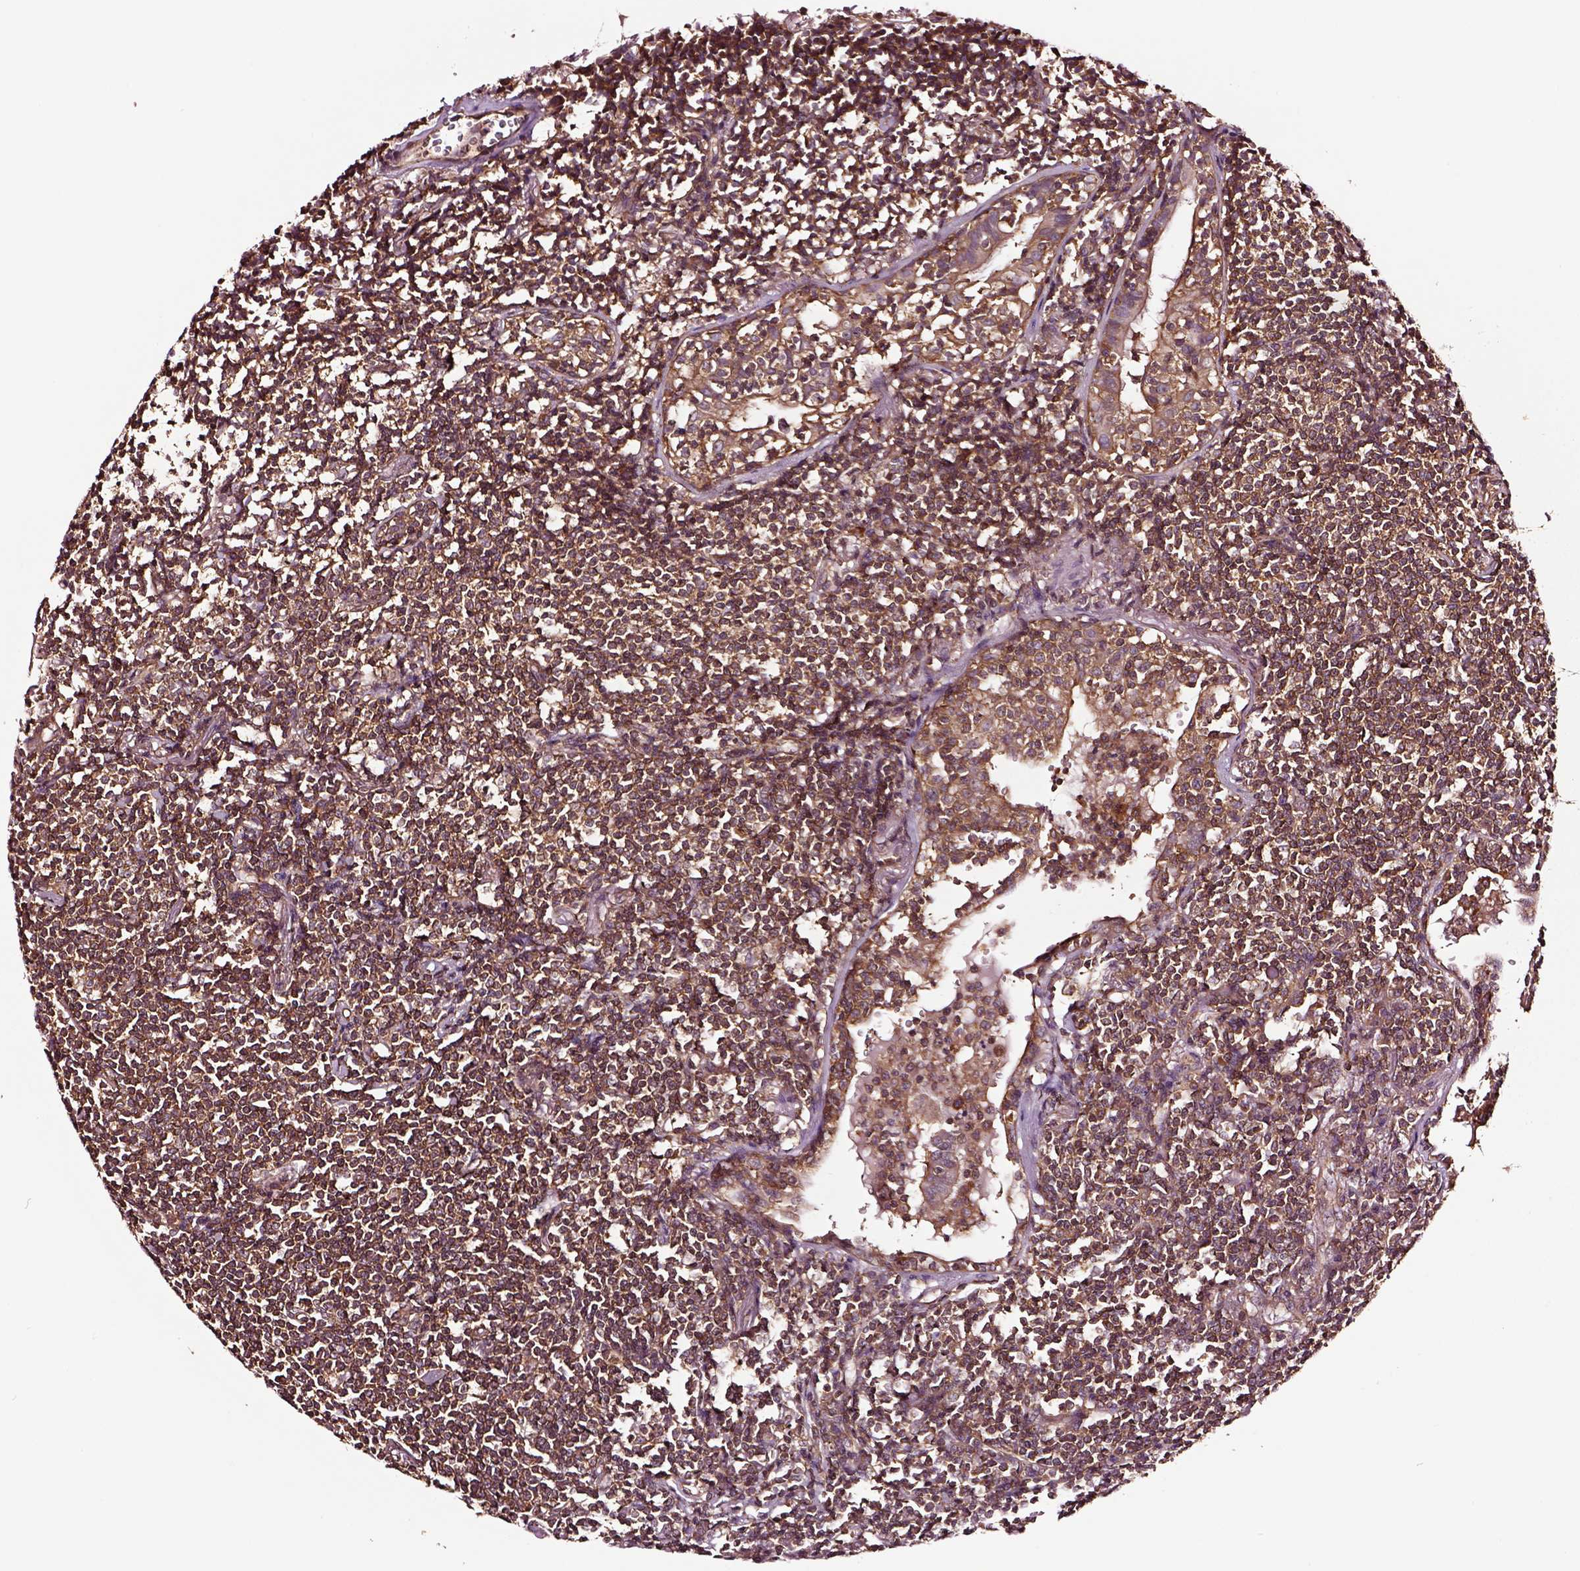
{"staining": {"intensity": "strong", "quantity": ">75%", "location": "cytoplasmic/membranous"}, "tissue": "lymphoma", "cell_type": "Tumor cells", "image_type": "cancer", "snomed": [{"axis": "morphology", "description": "Malignant lymphoma, non-Hodgkin's type, Low grade"}, {"axis": "topography", "description": "Lung"}], "caption": "IHC image of neoplastic tissue: human low-grade malignant lymphoma, non-Hodgkin's type stained using IHC displays high levels of strong protein expression localized specifically in the cytoplasmic/membranous of tumor cells, appearing as a cytoplasmic/membranous brown color.", "gene": "RASSF5", "patient": {"sex": "female", "age": 71}}